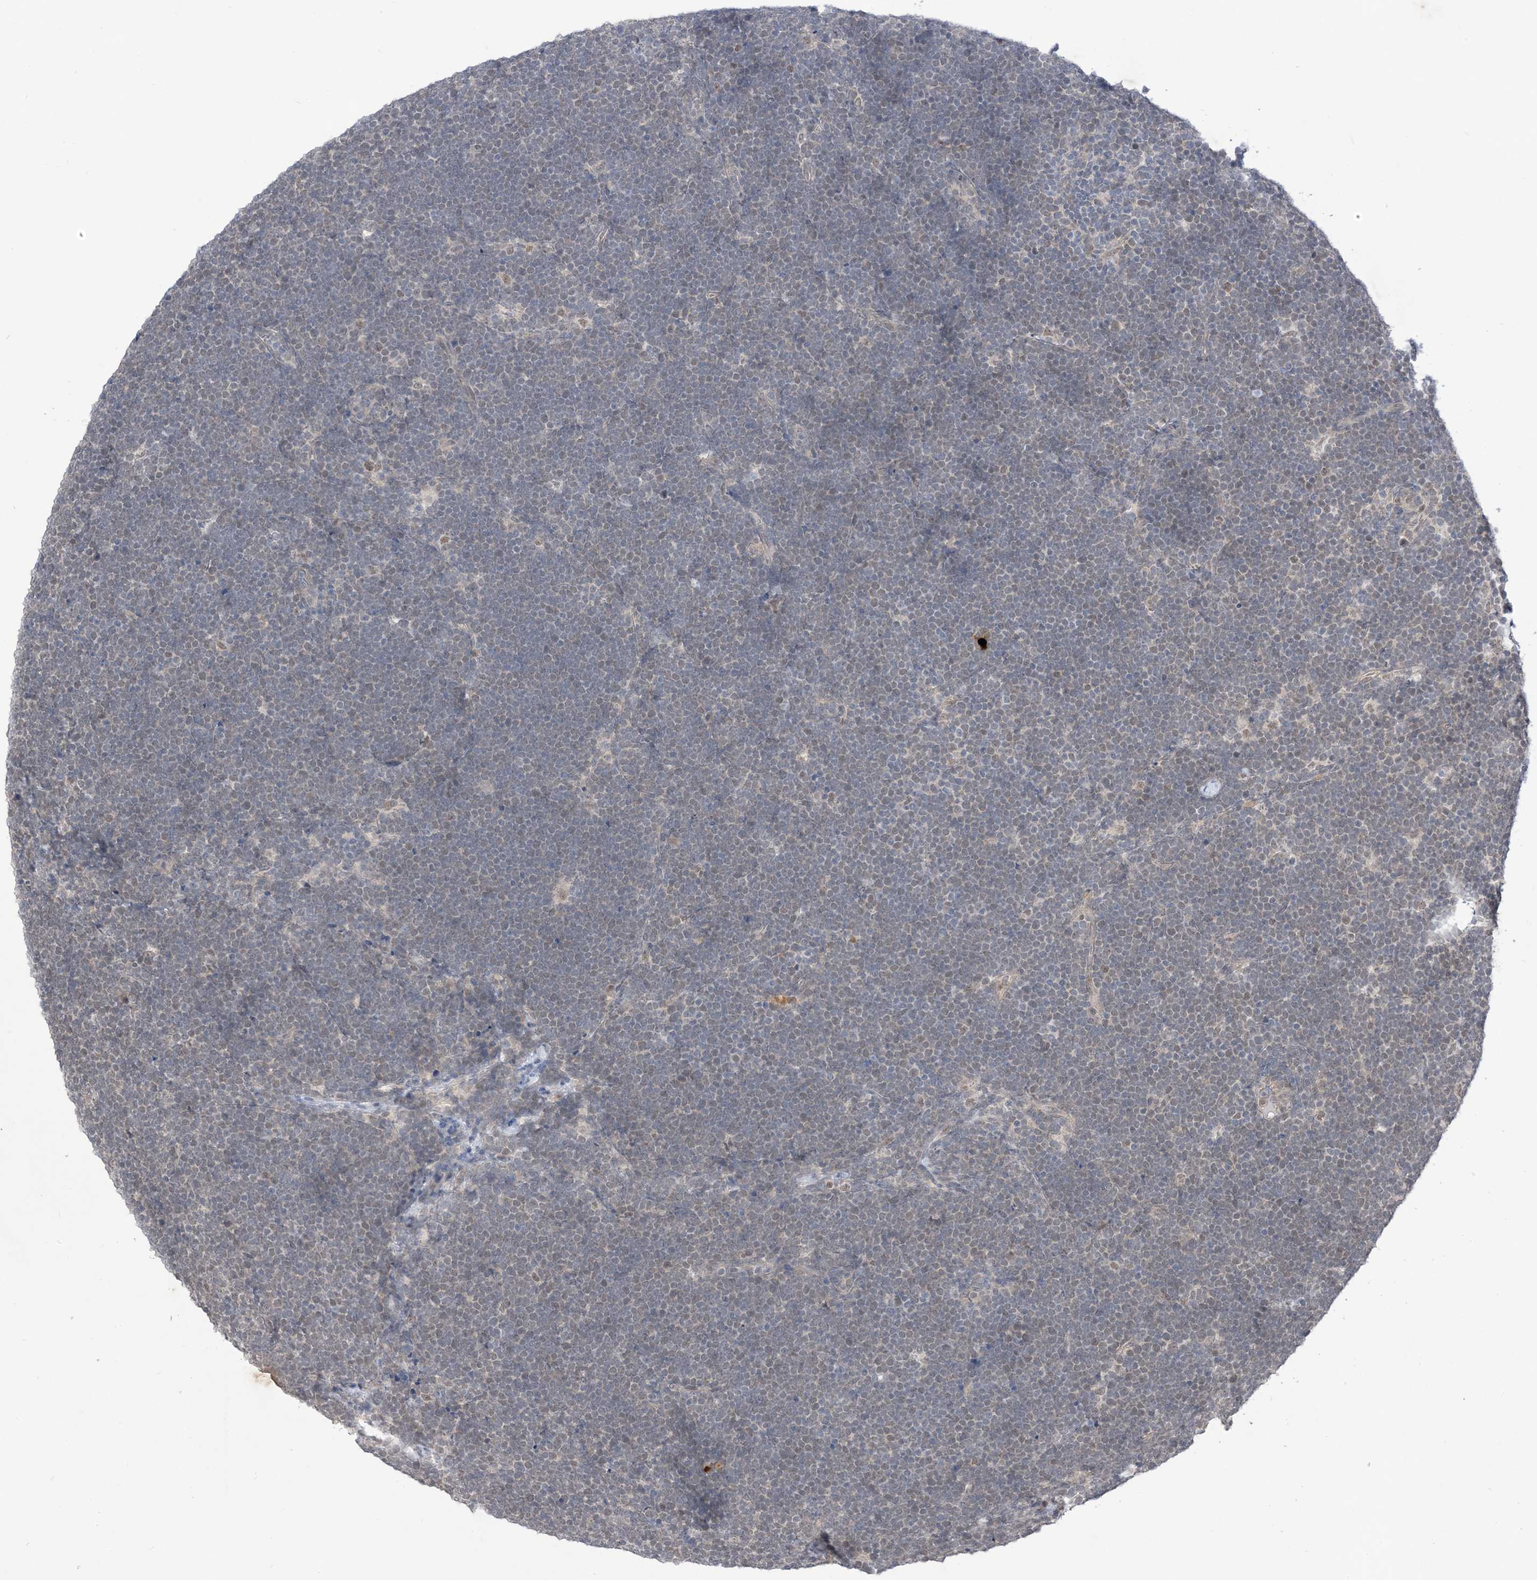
{"staining": {"intensity": "negative", "quantity": "none", "location": "none"}, "tissue": "lymphoma", "cell_type": "Tumor cells", "image_type": "cancer", "snomed": [{"axis": "morphology", "description": "Malignant lymphoma, non-Hodgkin's type, High grade"}, {"axis": "topography", "description": "Lymph node"}], "caption": "DAB (3,3'-diaminobenzidine) immunohistochemical staining of lymphoma demonstrates no significant positivity in tumor cells.", "gene": "RANBP9", "patient": {"sex": "male", "age": 13}}